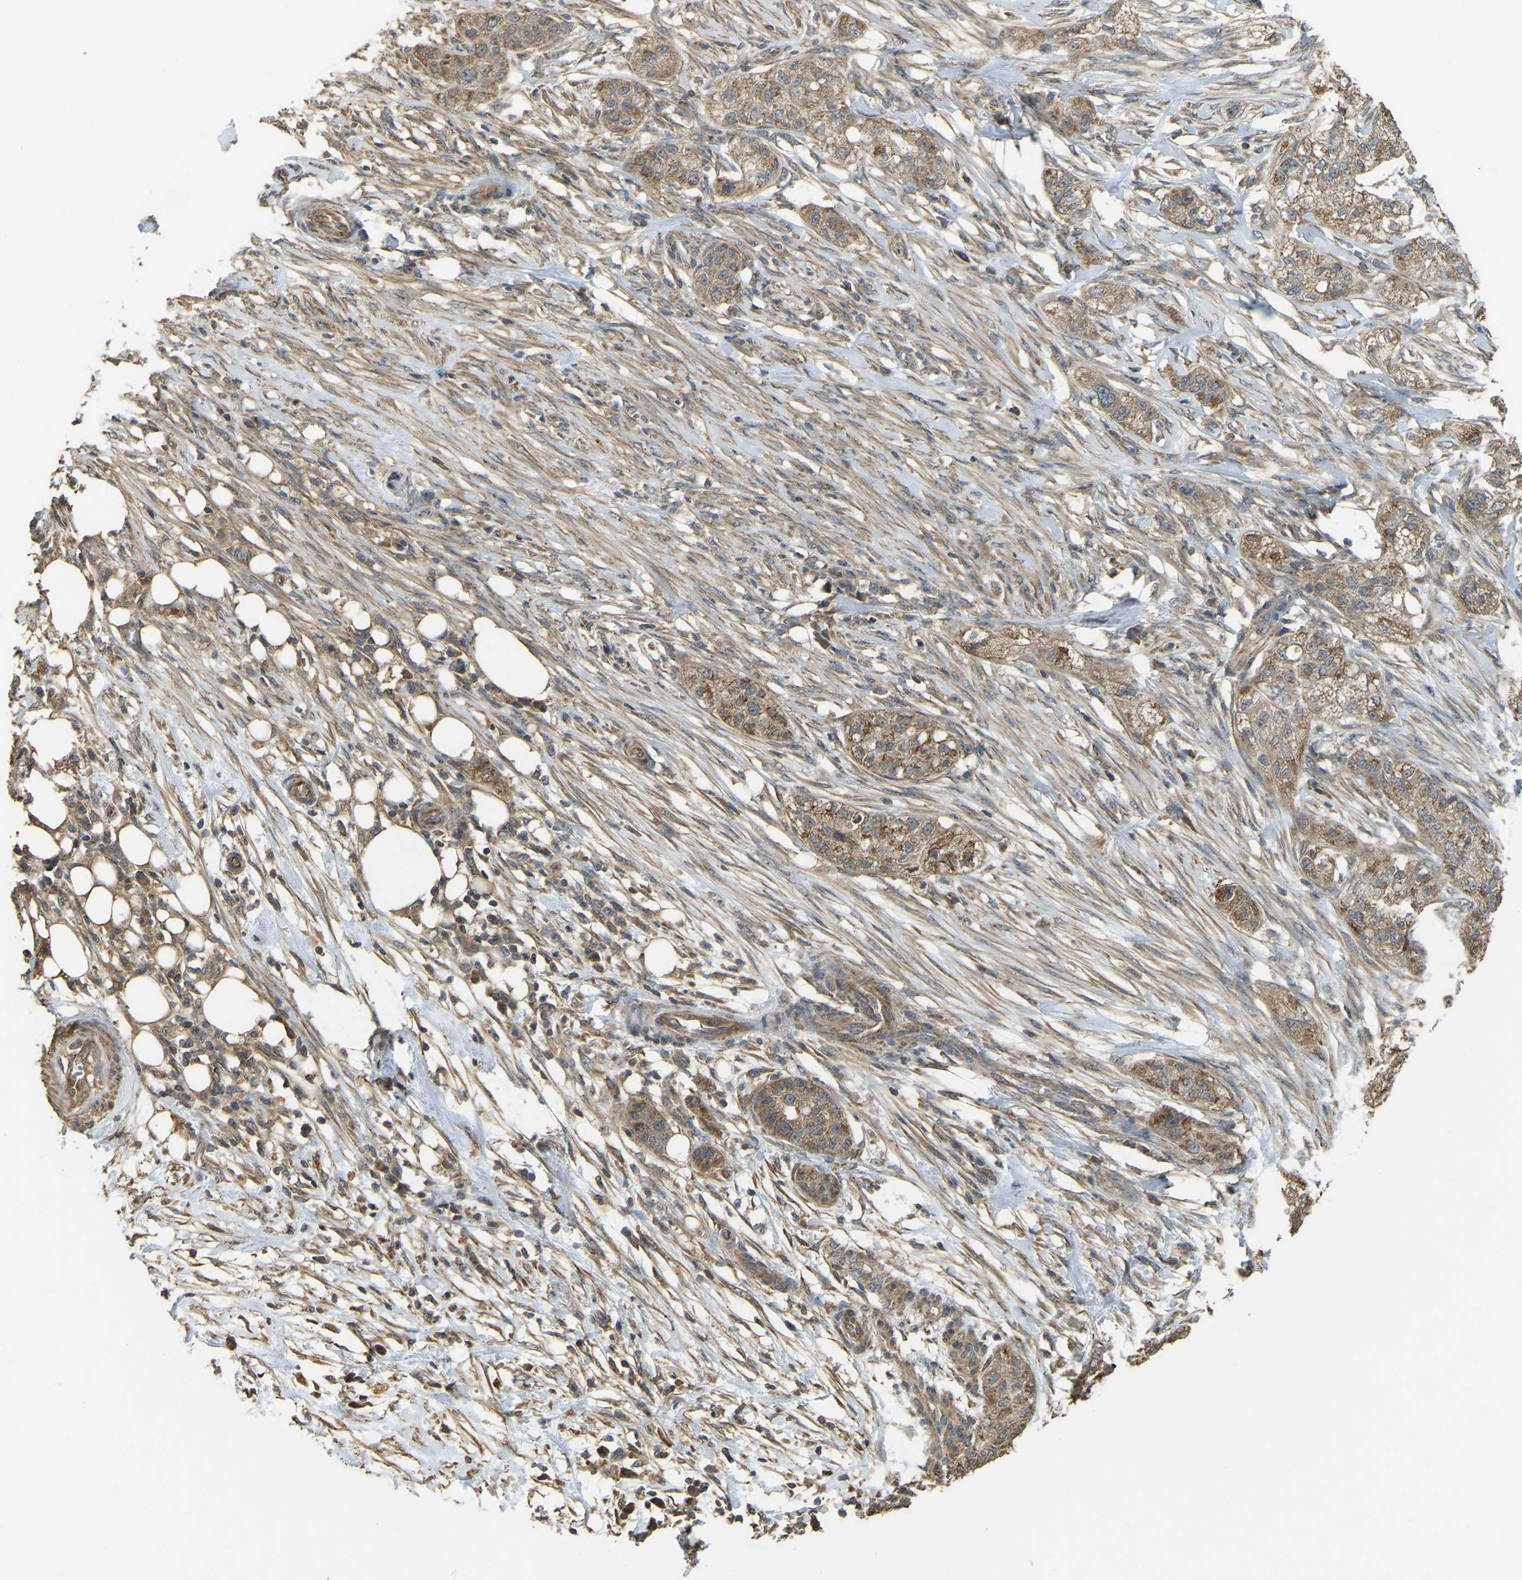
{"staining": {"intensity": "moderate", "quantity": ">75%", "location": "cytoplasmic/membranous"}, "tissue": "pancreatic cancer", "cell_type": "Tumor cells", "image_type": "cancer", "snomed": [{"axis": "morphology", "description": "Adenocarcinoma, NOS"}, {"axis": "topography", "description": "Pancreas"}], "caption": "Immunohistochemical staining of human pancreatic cancer (adenocarcinoma) shows medium levels of moderate cytoplasmic/membranous staining in approximately >75% of tumor cells.", "gene": "GNG2", "patient": {"sex": "female", "age": 78}}